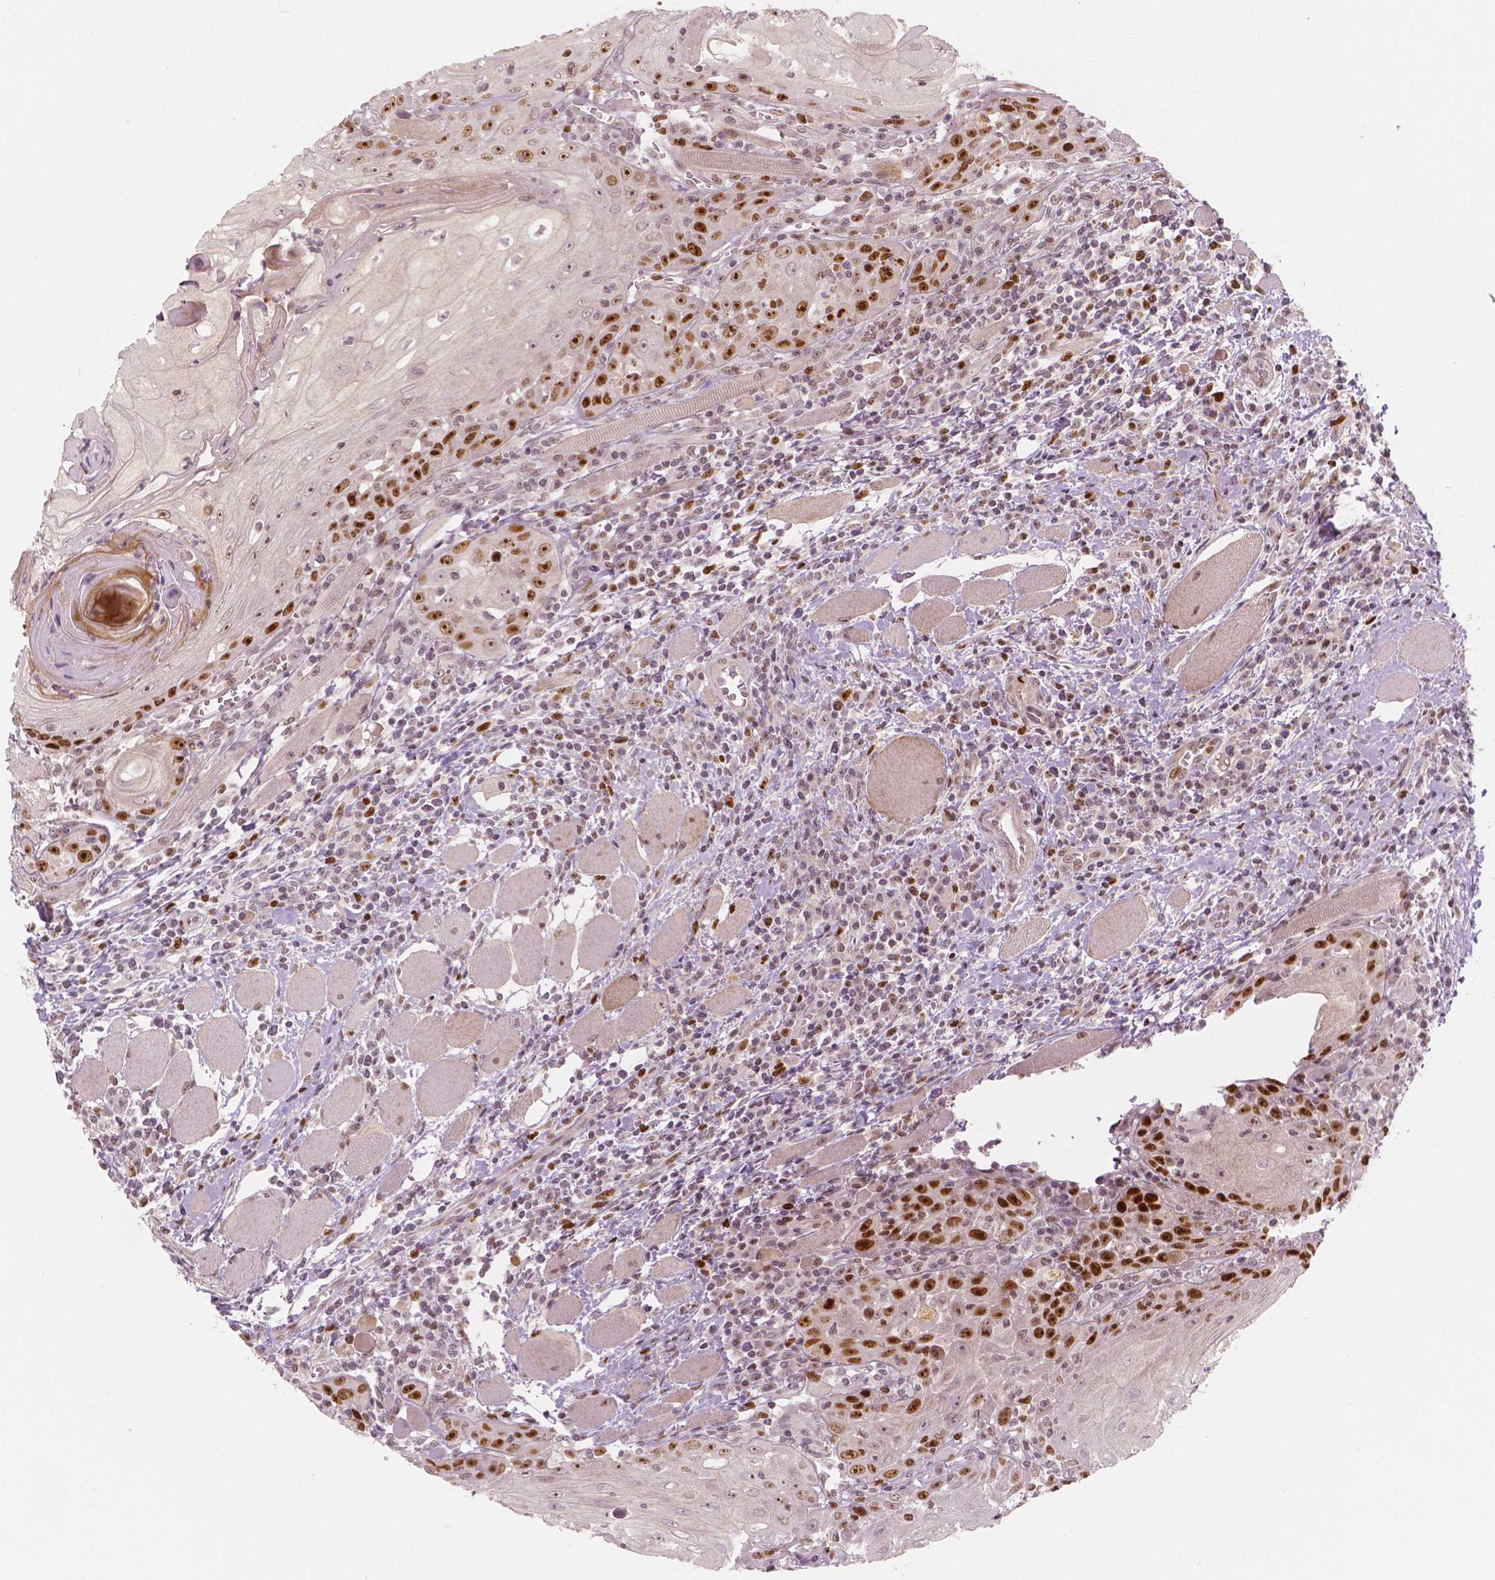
{"staining": {"intensity": "strong", "quantity": "25%-75%", "location": "nuclear"}, "tissue": "head and neck cancer", "cell_type": "Tumor cells", "image_type": "cancer", "snomed": [{"axis": "morphology", "description": "Squamous cell carcinoma, NOS"}, {"axis": "topography", "description": "Head-Neck"}], "caption": "An image showing strong nuclear positivity in approximately 25%-75% of tumor cells in head and neck cancer (squamous cell carcinoma), as visualized by brown immunohistochemical staining.", "gene": "NSD2", "patient": {"sex": "male", "age": 52}}